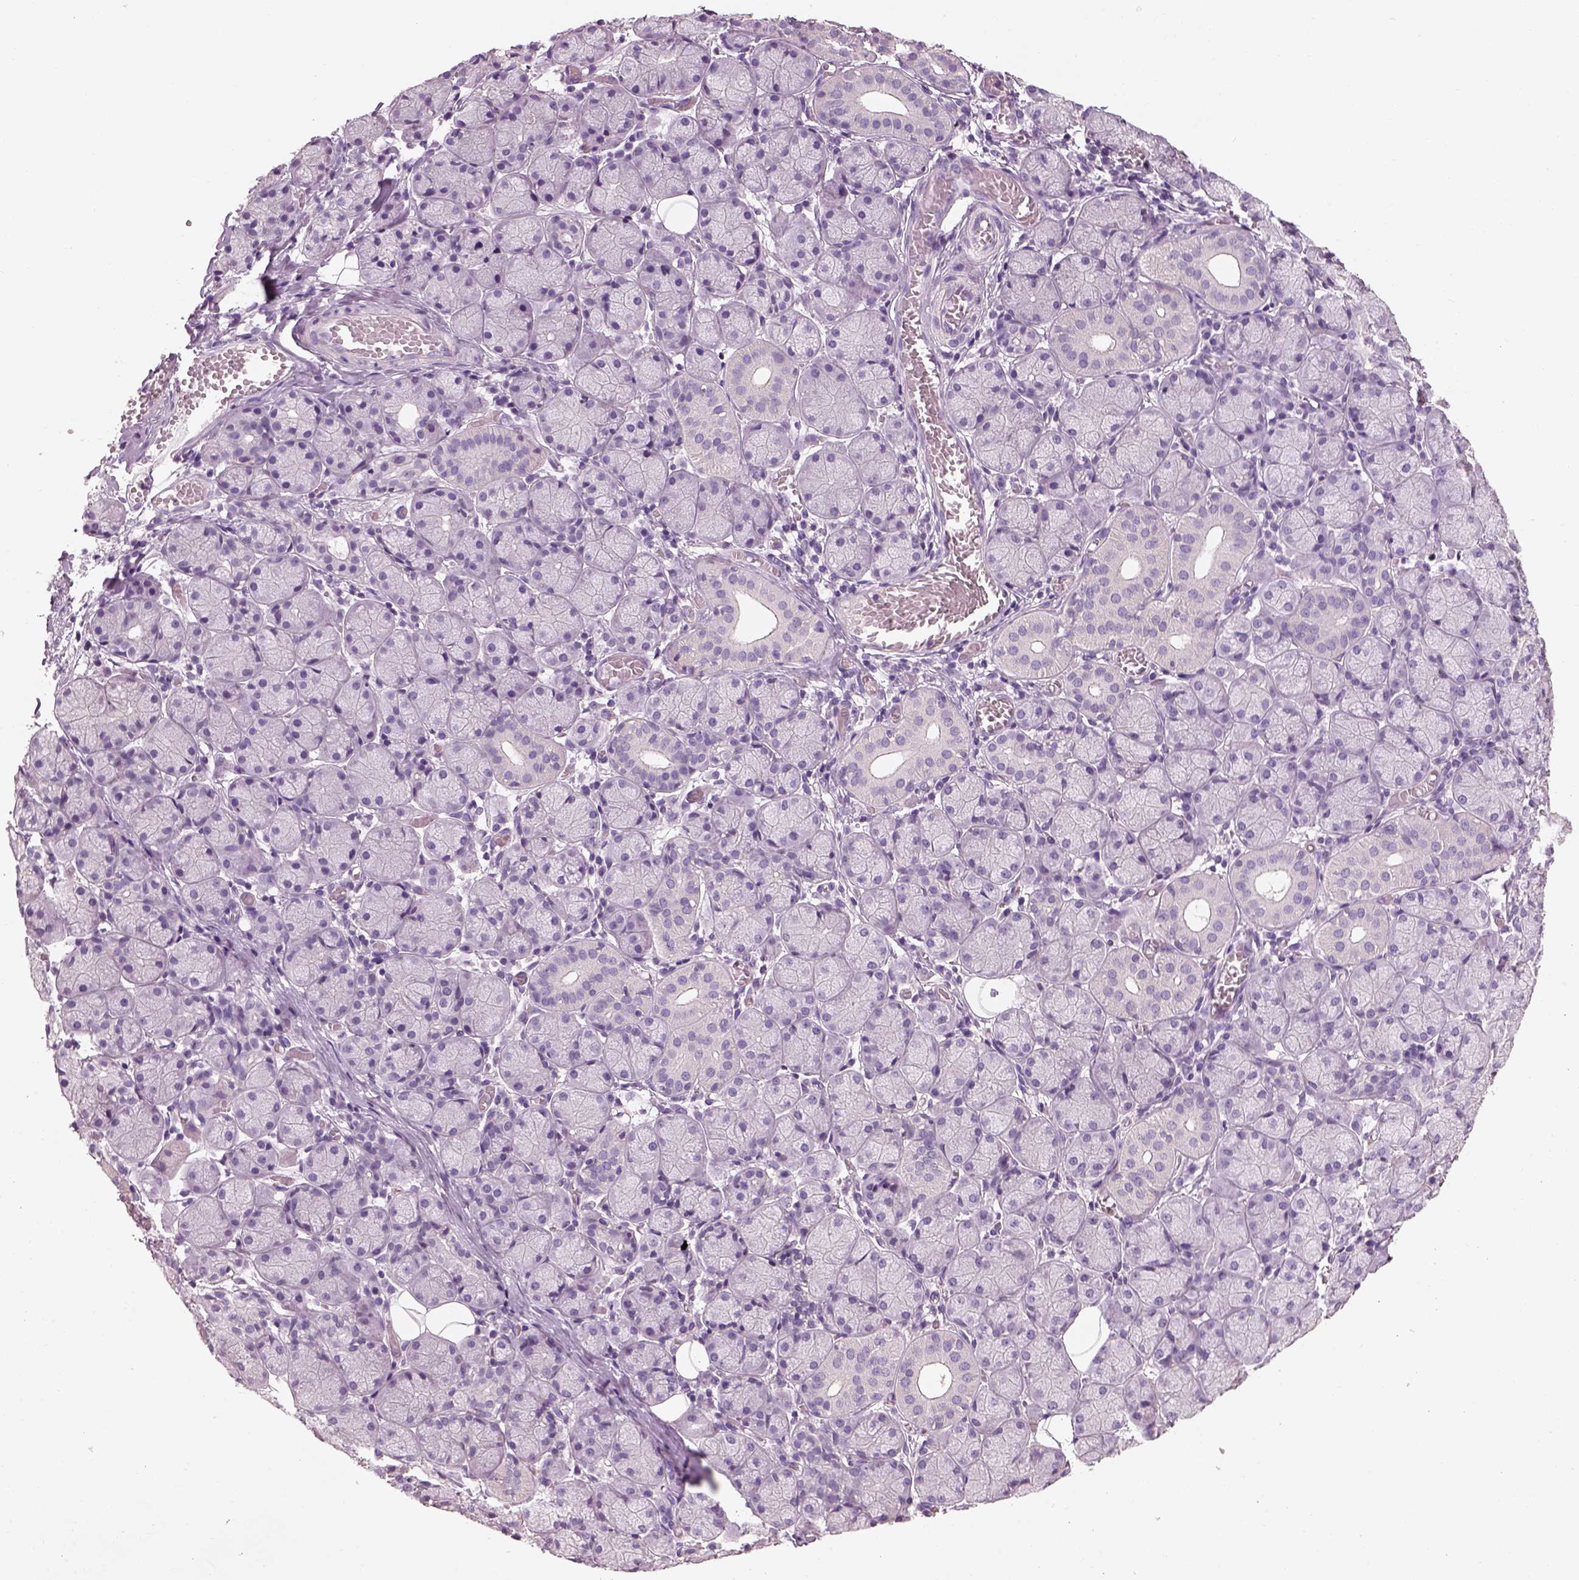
{"staining": {"intensity": "negative", "quantity": "none", "location": "none"}, "tissue": "salivary gland", "cell_type": "Glandular cells", "image_type": "normal", "snomed": [{"axis": "morphology", "description": "Normal tissue, NOS"}, {"axis": "topography", "description": "Salivary gland"}, {"axis": "topography", "description": "Peripheral nerve tissue"}], "caption": "Immunohistochemistry (IHC) photomicrograph of normal salivary gland: salivary gland stained with DAB demonstrates no significant protein expression in glandular cells.", "gene": "OTUD6A", "patient": {"sex": "female", "age": 24}}